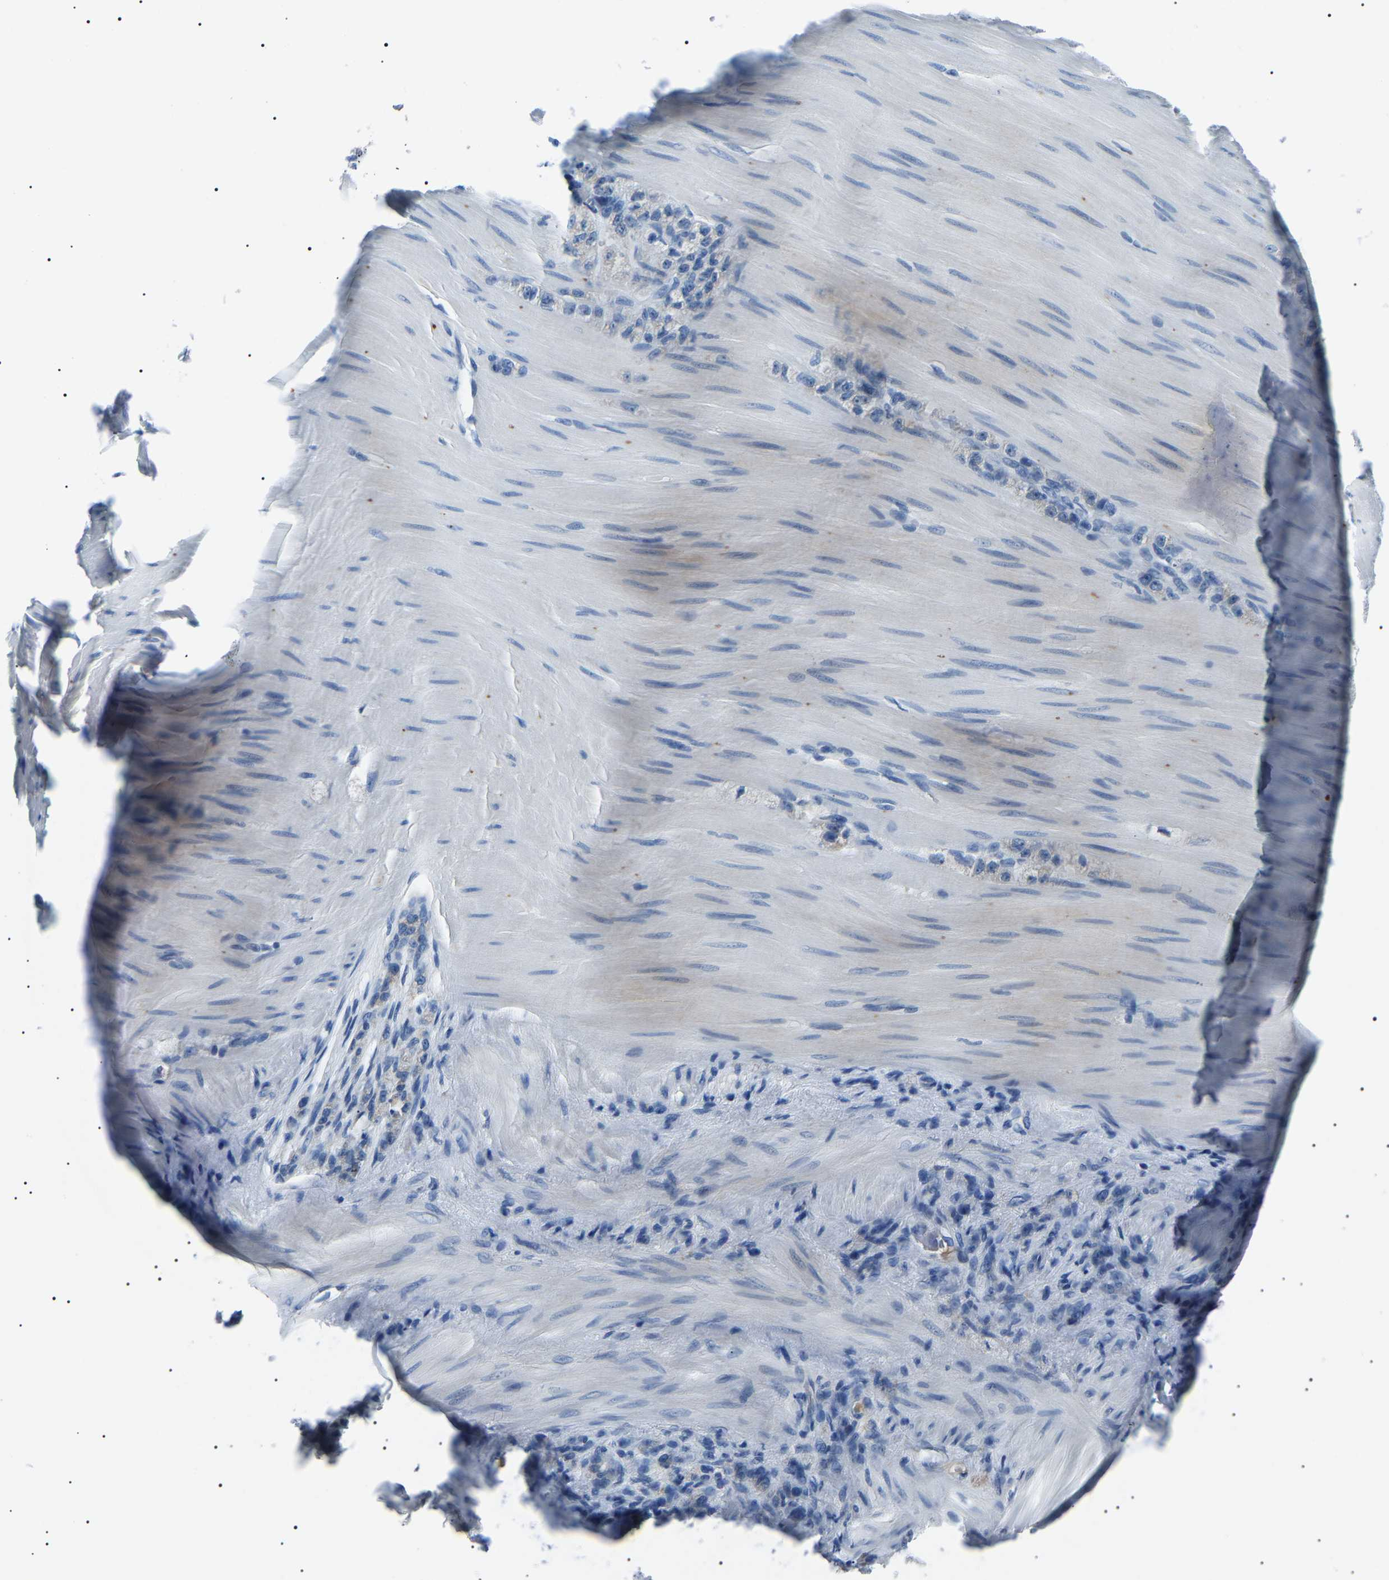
{"staining": {"intensity": "negative", "quantity": "none", "location": "none"}, "tissue": "stomach cancer", "cell_type": "Tumor cells", "image_type": "cancer", "snomed": [{"axis": "morphology", "description": "Normal tissue, NOS"}, {"axis": "morphology", "description": "Adenocarcinoma, NOS"}, {"axis": "topography", "description": "Stomach"}], "caption": "Tumor cells show no significant protein expression in stomach cancer. (DAB (3,3'-diaminobenzidine) IHC, high magnification).", "gene": "KLK15", "patient": {"sex": "male", "age": 82}}